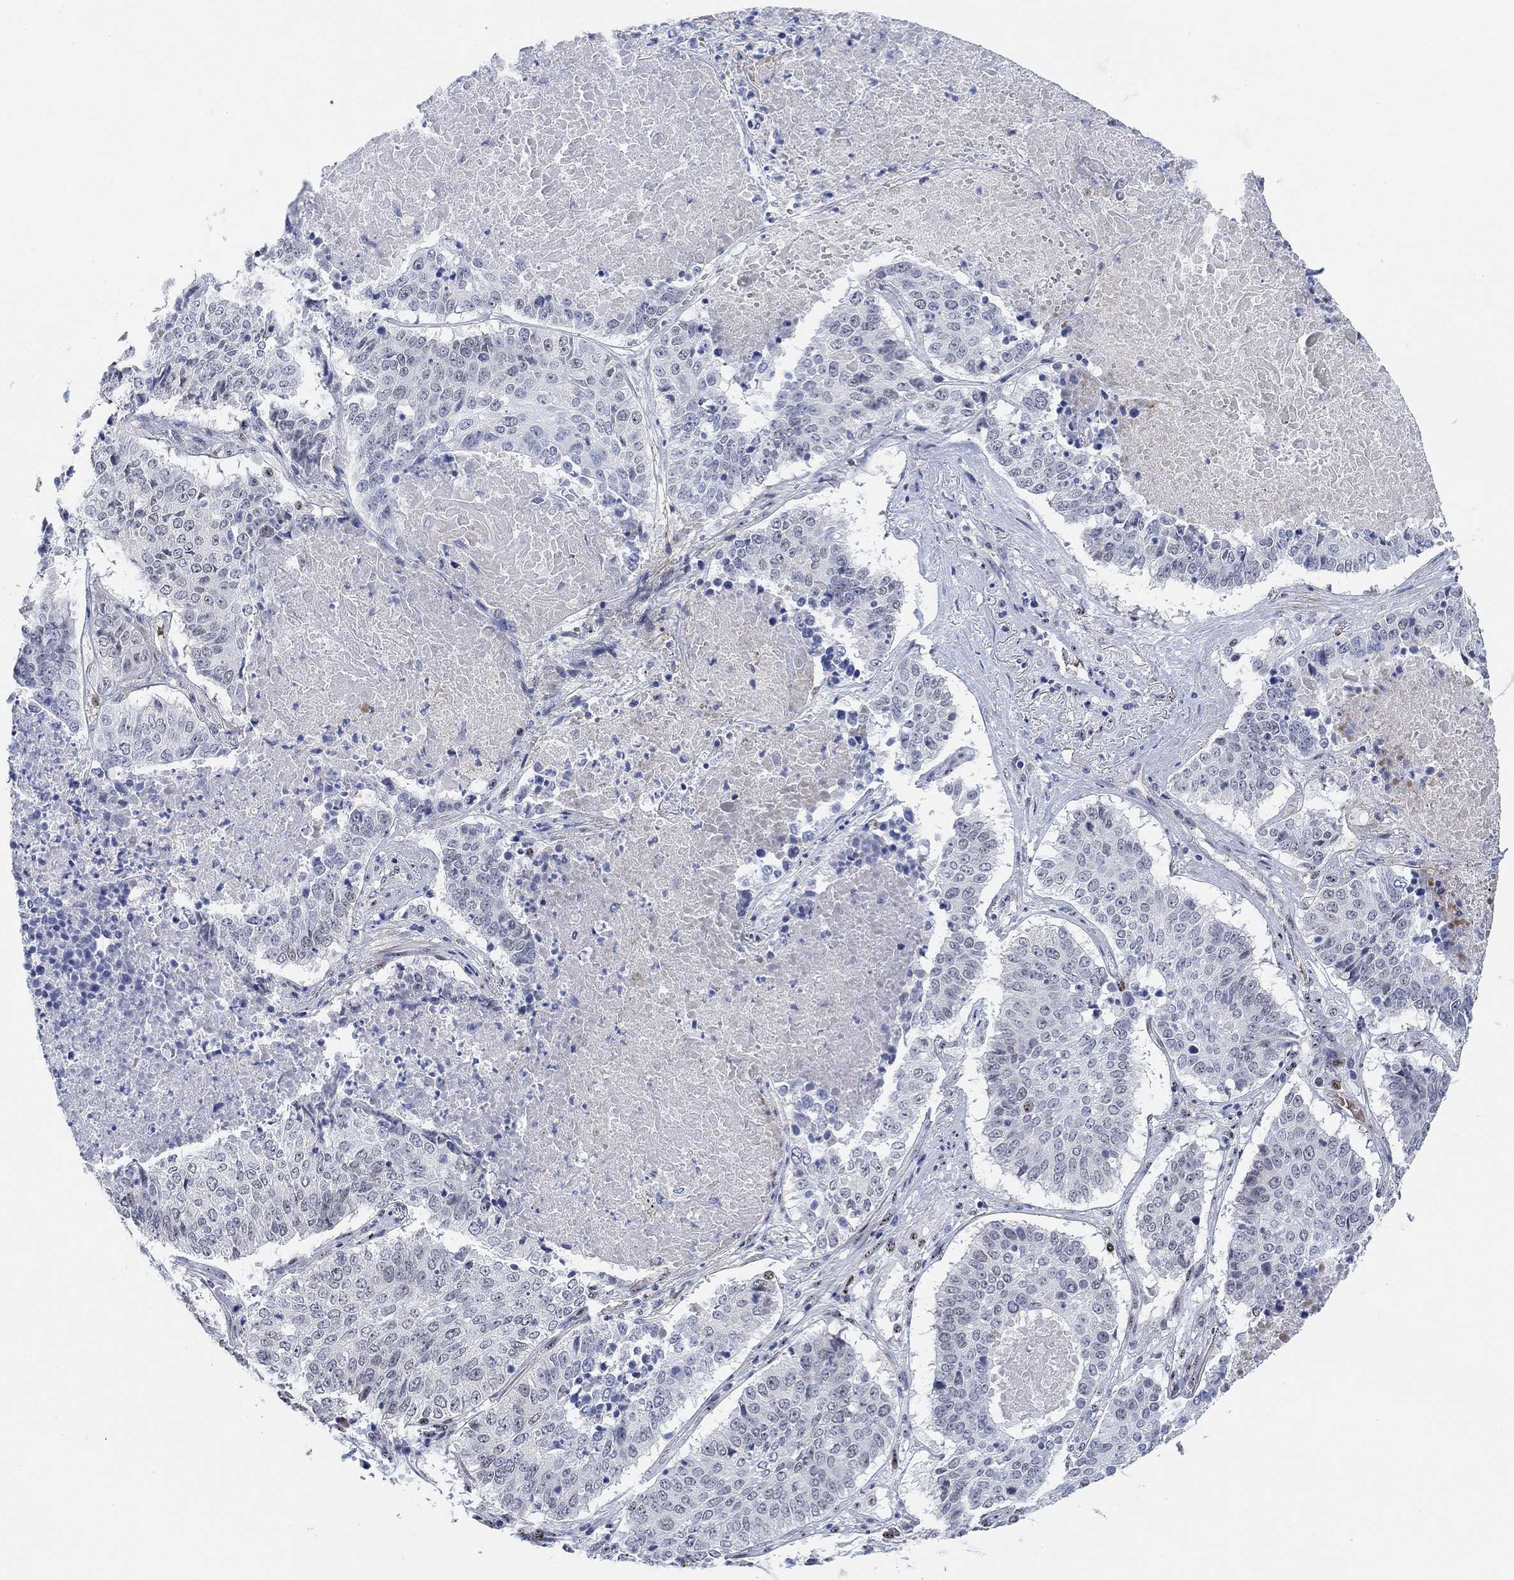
{"staining": {"intensity": "negative", "quantity": "none", "location": "none"}, "tissue": "lung cancer", "cell_type": "Tumor cells", "image_type": "cancer", "snomed": [{"axis": "morphology", "description": "Squamous cell carcinoma, NOS"}, {"axis": "topography", "description": "Lung"}], "caption": "Human lung cancer stained for a protein using IHC demonstrates no positivity in tumor cells.", "gene": "PAX6", "patient": {"sex": "male", "age": 64}}